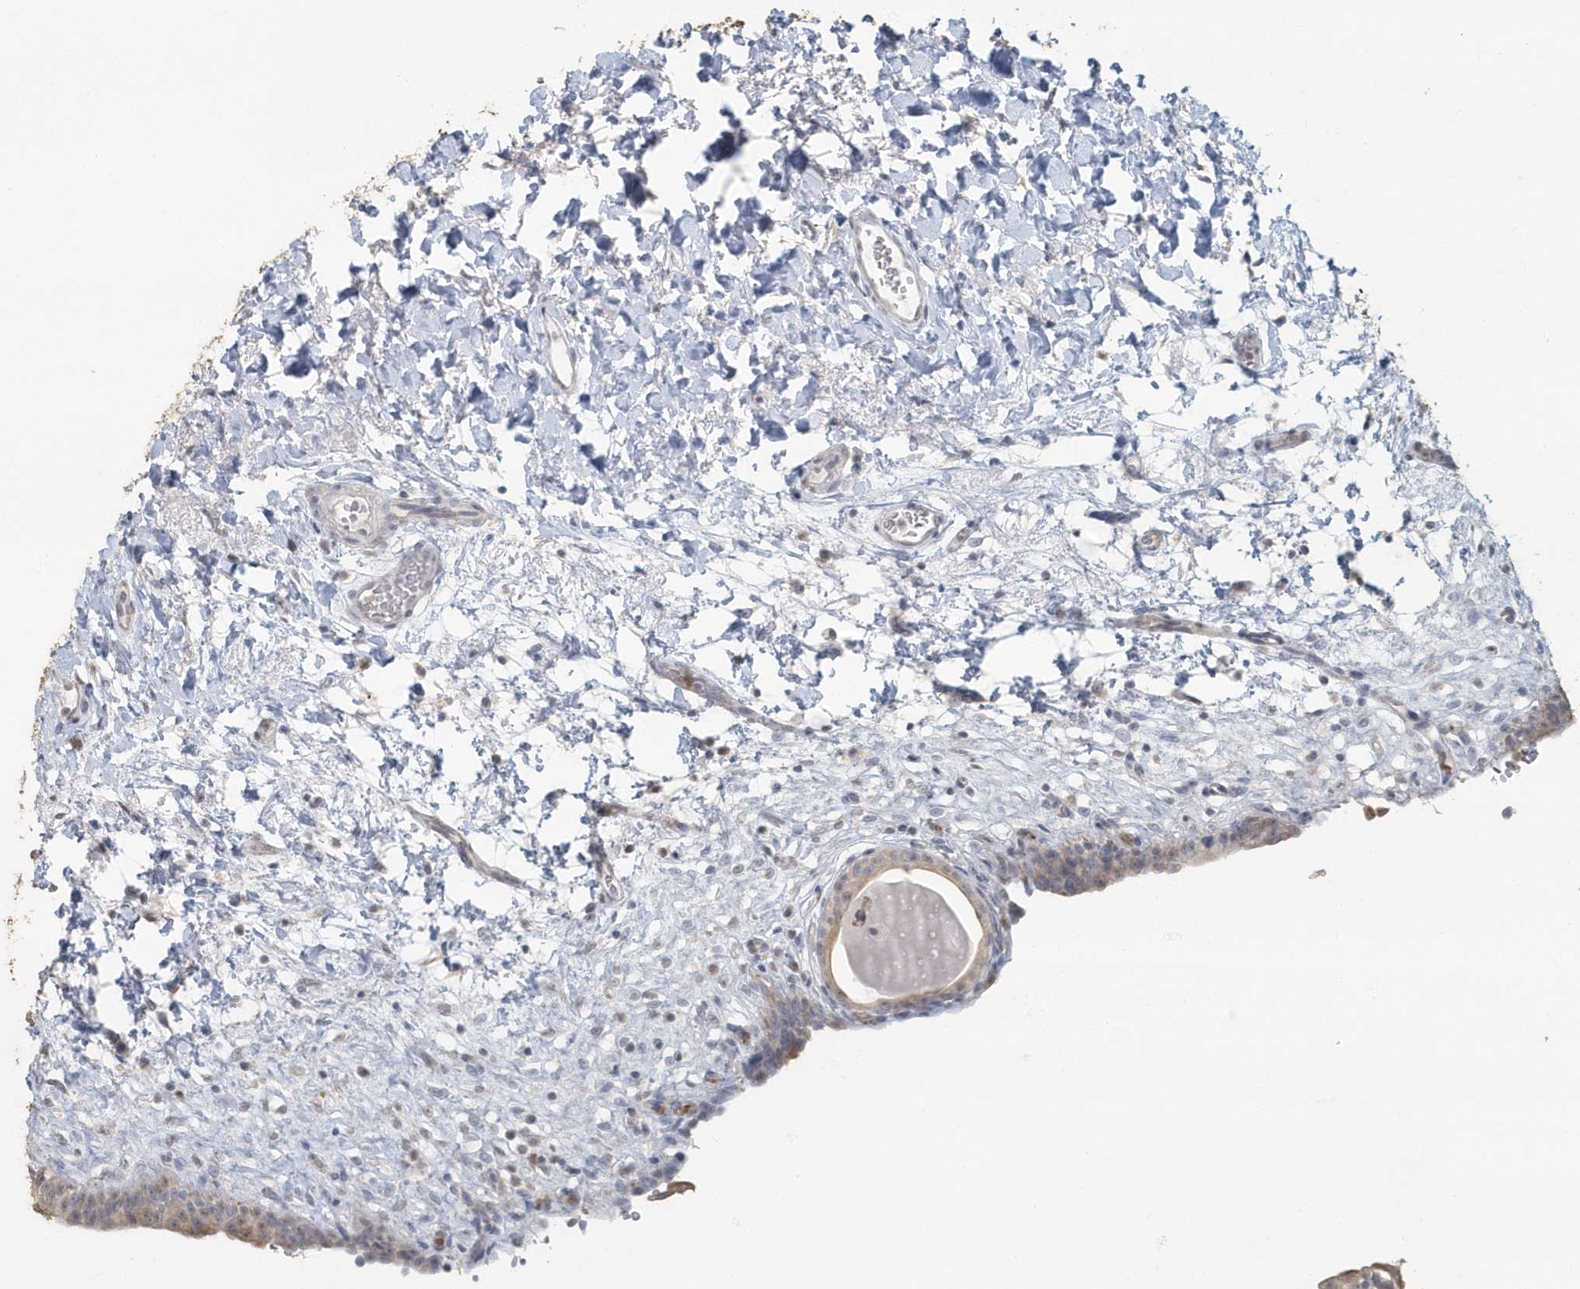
{"staining": {"intensity": "weak", "quantity": "25%-75%", "location": "cytoplasmic/membranous,nuclear"}, "tissue": "urinary bladder", "cell_type": "Urothelial cells", "image_type": "normal", "snomed": [{"axis": "morphology", "description": "Normal tissue, NOS"}, {"axis": "topography", "description": "Urinary bladder"}], "caption": "Urinary bladder stained with immunohistochemistry displays weak cytoplasmic/membranous,nuclear expression in approximately 25%-75% of urothelial cells. (Stains: DAB (3,3'-diaminobenzidine) in brown, nuclei in blue, Microscopy: brightfield microscopy at high magnification).", "gene": "MYOT", "patient": {"sex": "male", "age": 83}}